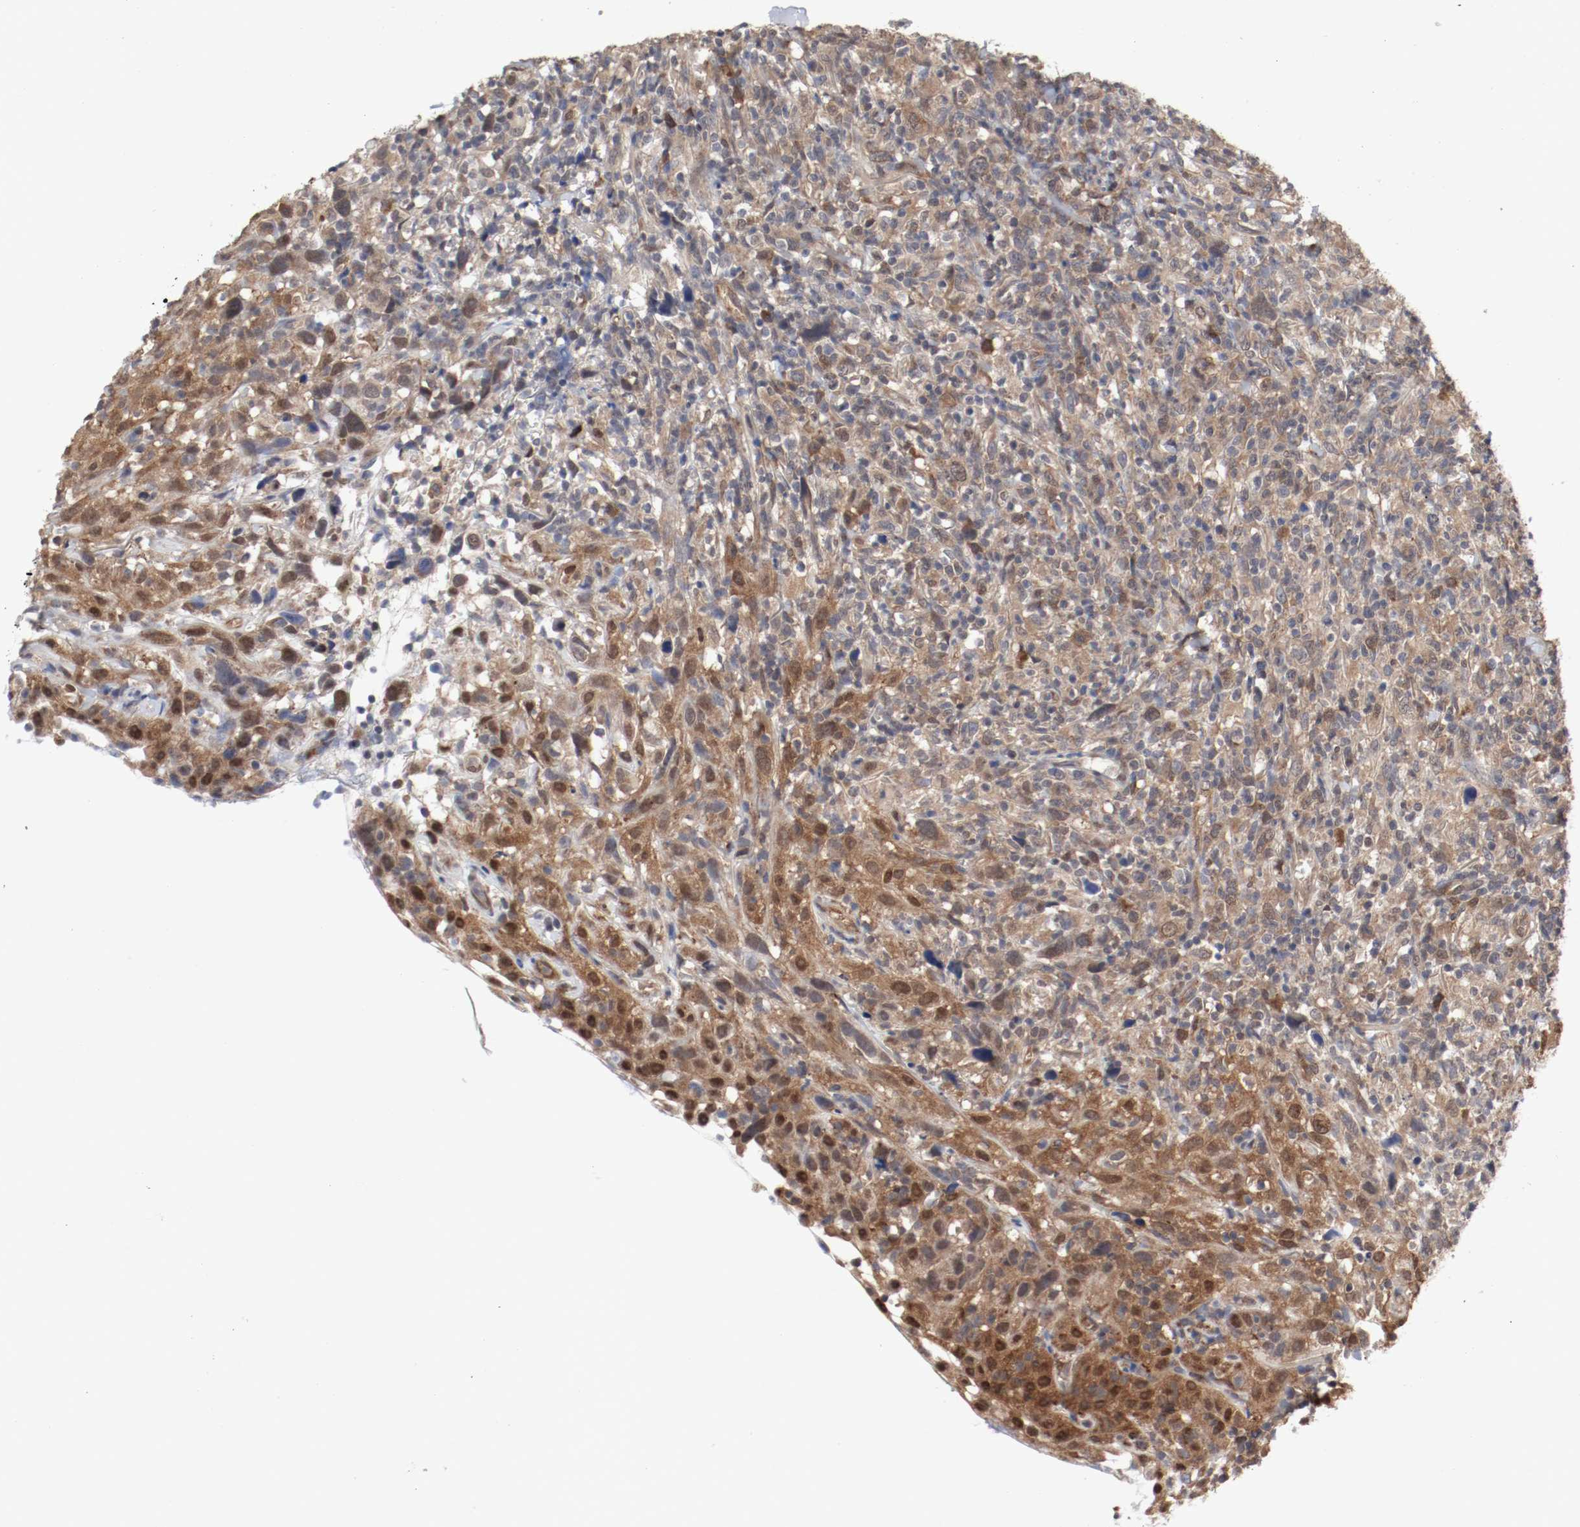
{"staining": {"intensity": "moderate", "quantity": ">75%", "location": "cytoplasmic/membranous,nuclear"}, "tissue": "thyroid cancer", "cell_type": "Tumor cells", "image_type": "cancer", "snomed": [{"axis": "morphology", "description": "Carcinoma, NOS"}, {"axis": "topography", "description": "Thyroid gland"}], "caption": "Carcinoma (thyroid) stained for a protein (brown) displays moderate cytoplasmic/membranous and nuclear positive staining in approximately >75% of tumor cells.", "gene": "AFG3L2", "patient": {"sex": "female", "age": 77}}